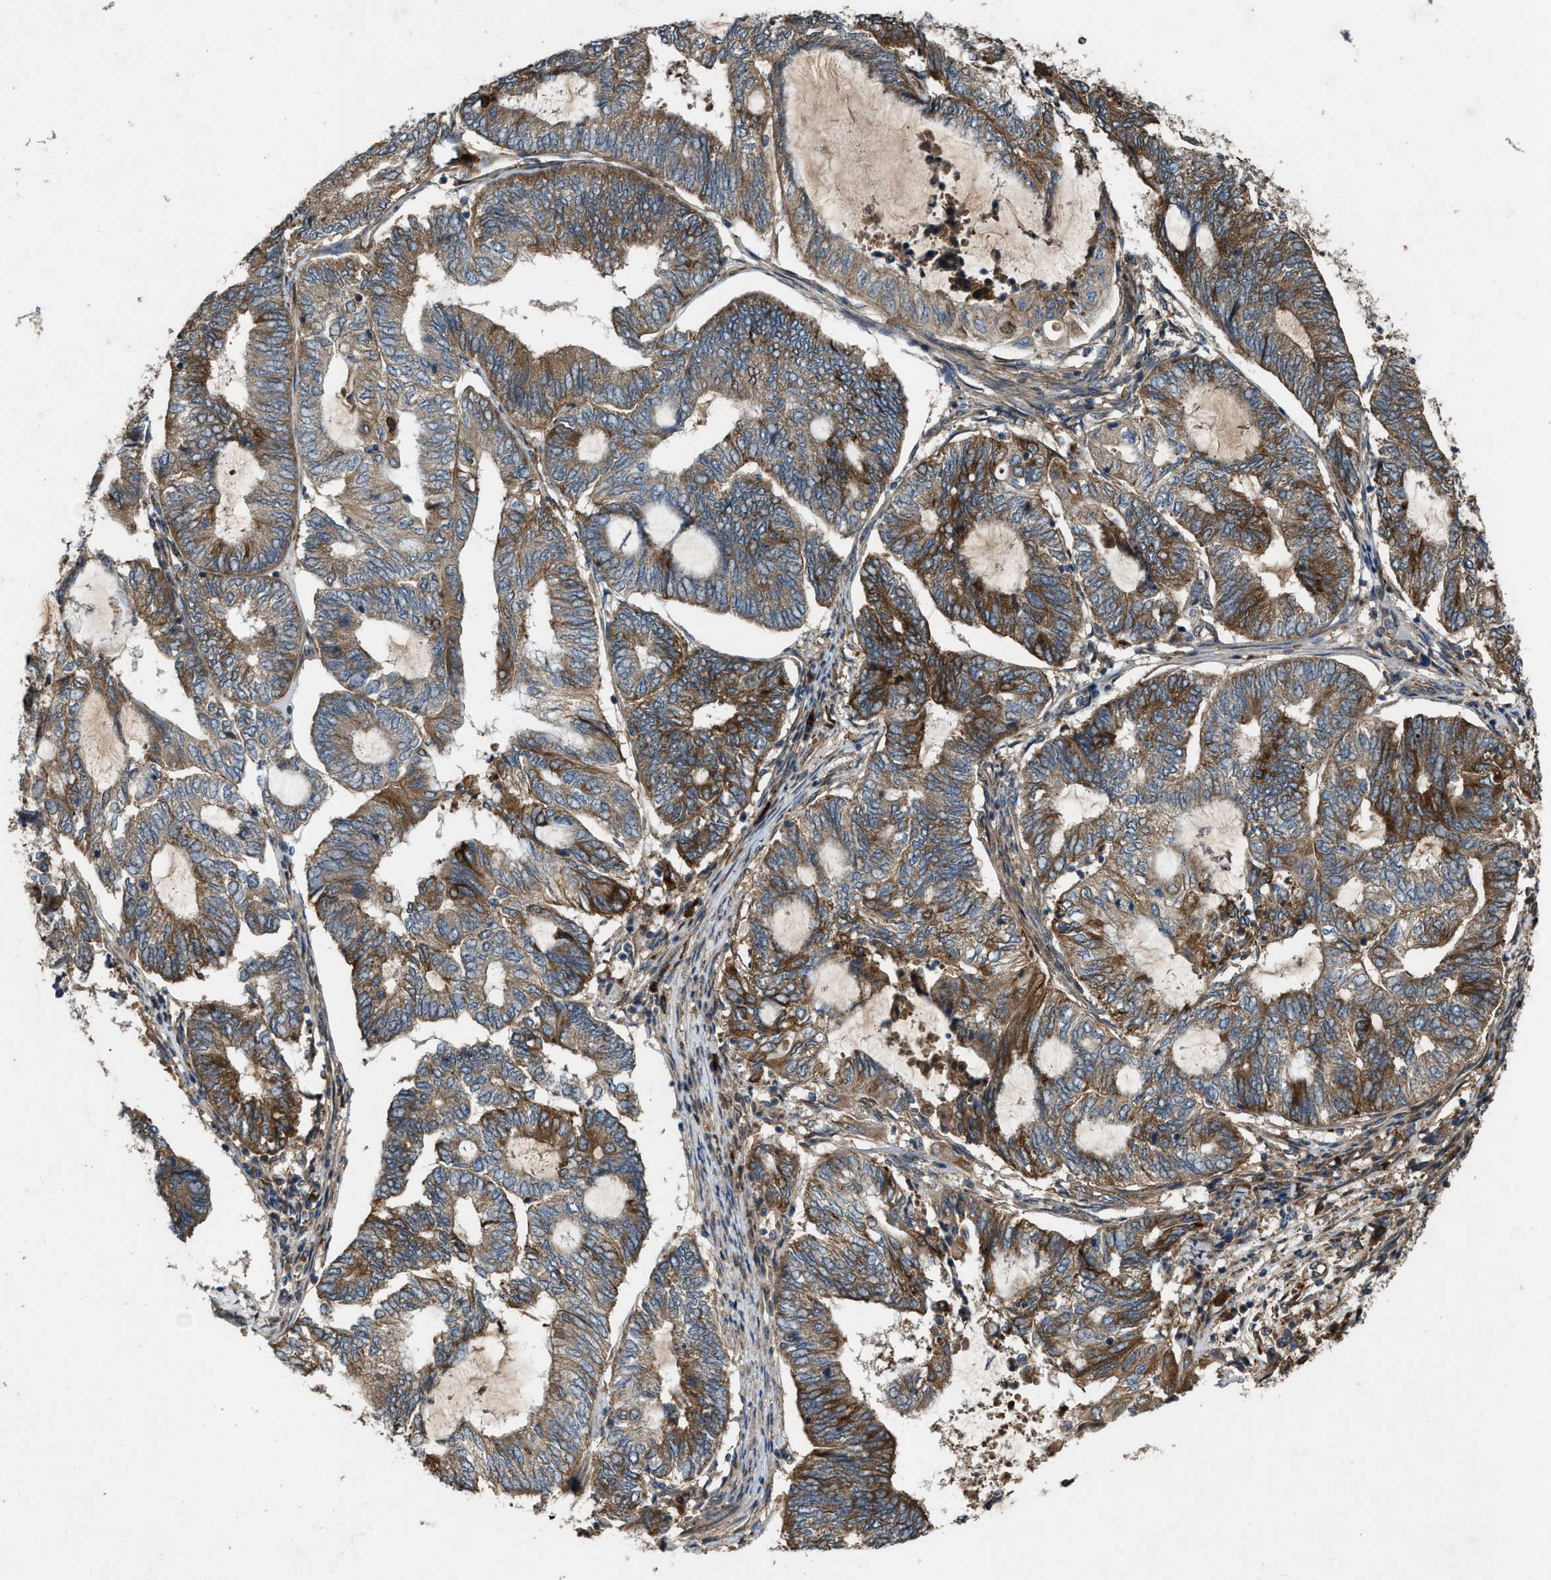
{"staining": {"intensity": "moderate", "quantity": ">75%", "location": "cytoplasmic/membranous"}, "tissue": "endometrial cancer", "cell_type": "Tumor cells", "image_type": "cancer", "snomed": [{"axis": "morphology", "description": "Adenocarcinoma, NOS"}, {"axis": "topography", "description": "Uterus"}, {"axis": "topography", "description": "Endometrium"}], "caption": "Tumor cells exhibit medium levels of moderate cytoplasmic/membranous staining in about >75% of cells in endometrial cancer. (IHC, brightfield microscopy, high magnification).", "gene": "PDP2", "patient": {"sex": "female", "age": 70}}